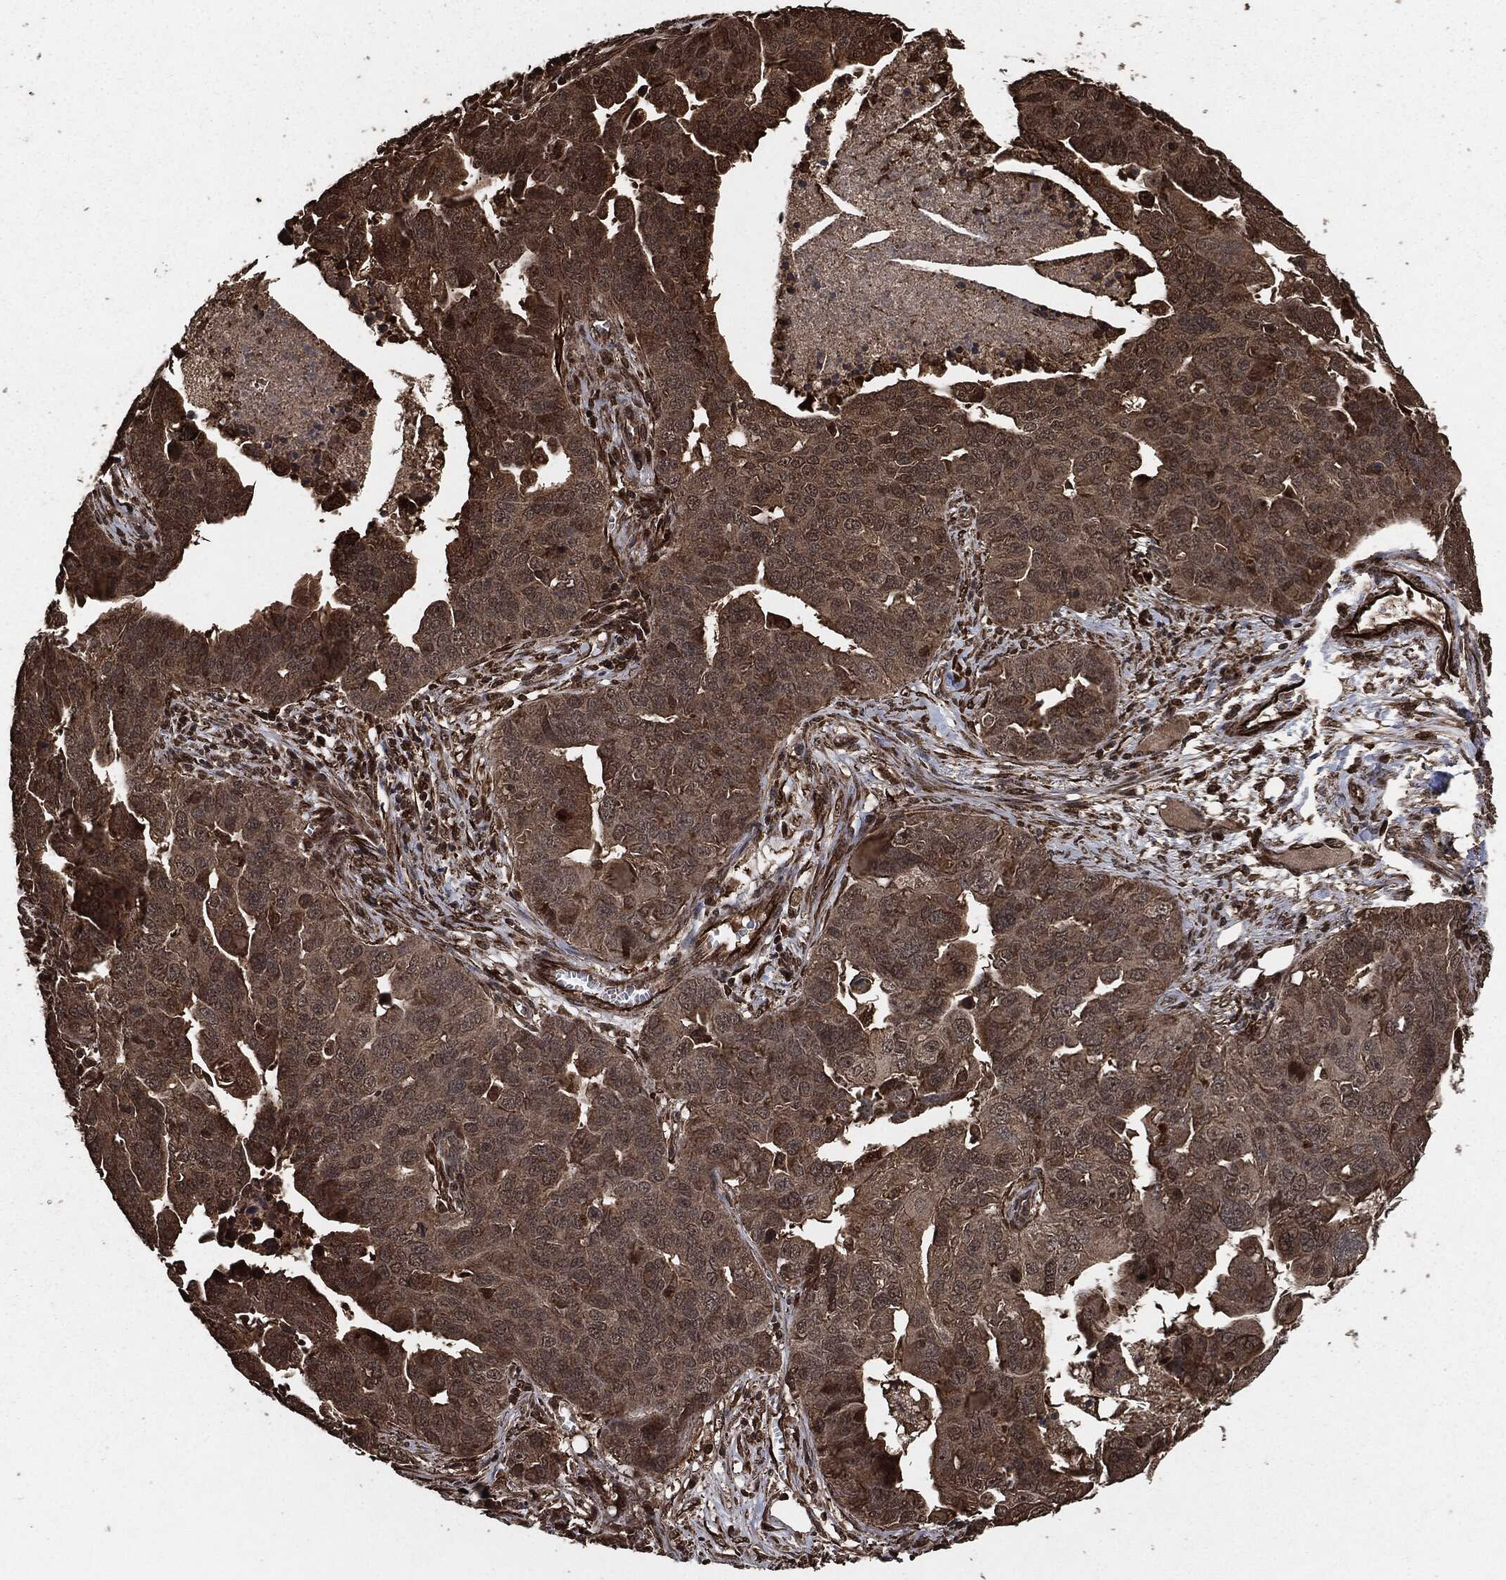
{"staining": {"intensity": "strong", "quantity": "<25%", "location": "cytoplasmic/membranous"}, "tissue": "ovarian cancer", "cell_type": "Tumor cells", "image_type": "cancer", "snomed": [{"axis": "morphology", "description": "Carcinoma, endometroid"}, {"axis": "topography", "description": "Soft tissue"}, {"axis": "topography", "description": "Ovary"}], "caption": "Strong cytoplasmic/membranous staining for a protein is appreciated in about <25% of tumor cells of endometroid carcinoma (ovarian) using IHC.", "gene": "EGFR", "patient": {"sex": "female", "age": 52}}